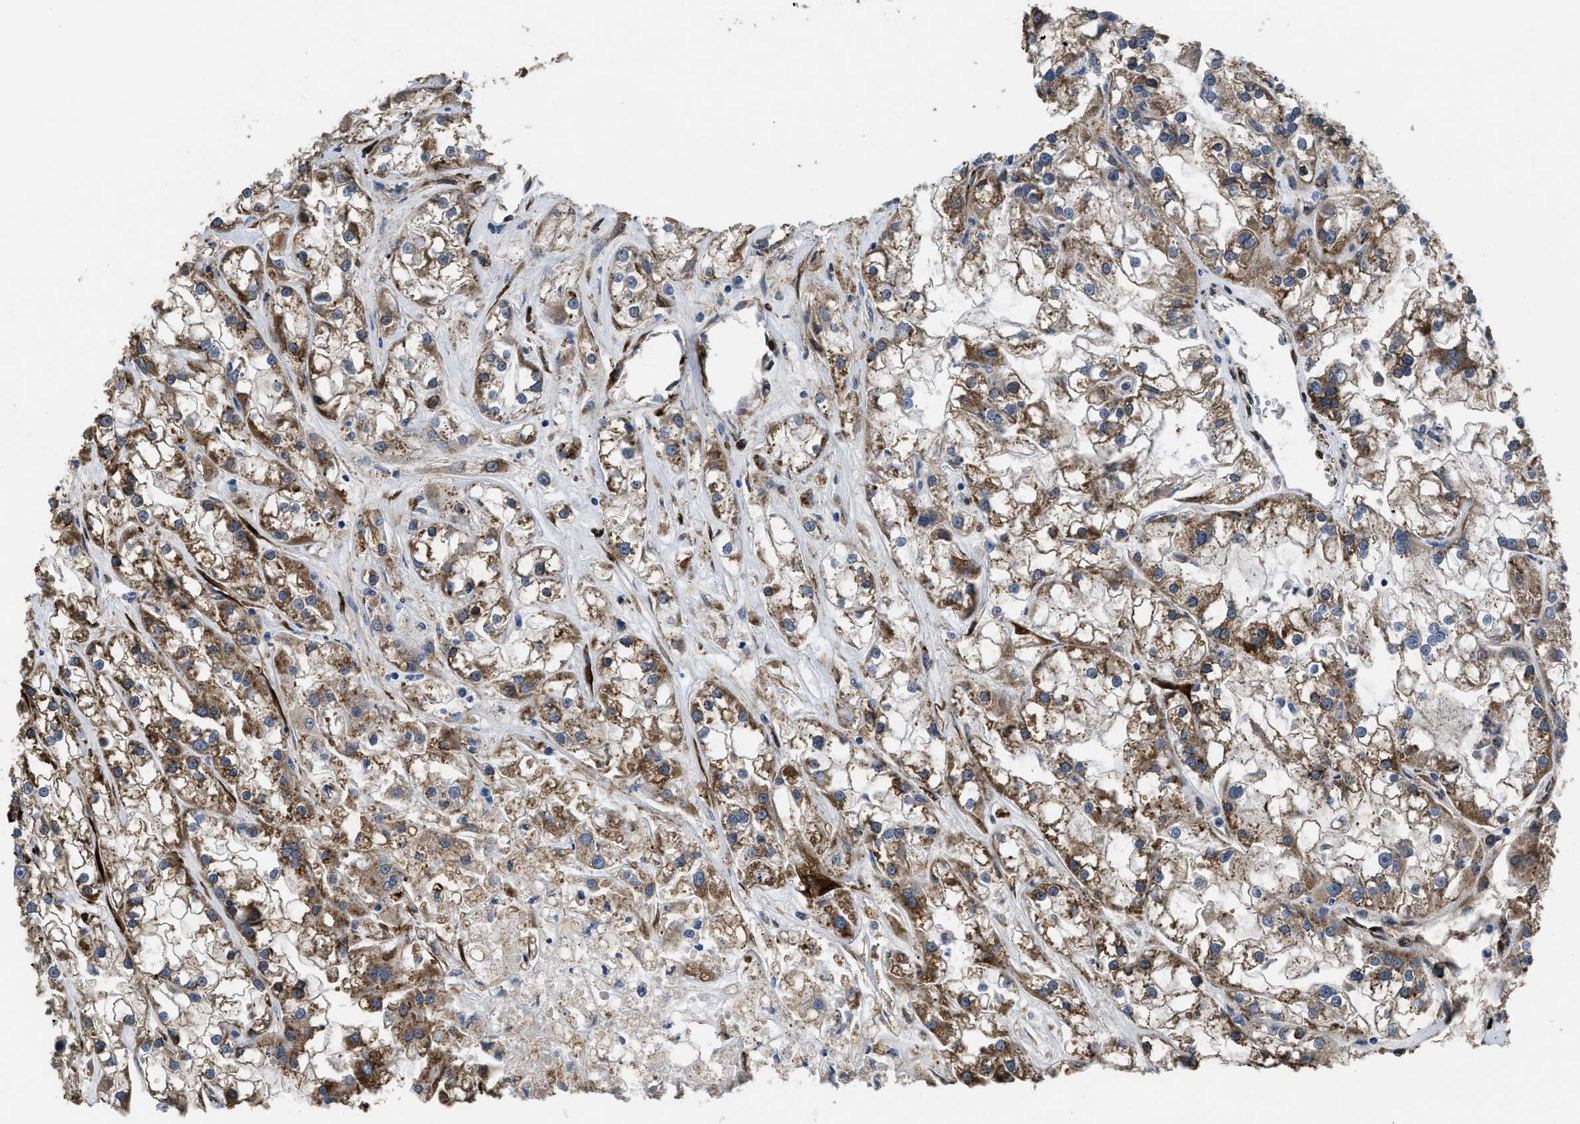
{"staining": {"intensity": "moderate", "quantity": ">75%", "location": "cytoplasmic/membranous"}, "tissue": "renal cancer", "cell_type": "Tumor cells", "image_type": "cancer", "snomed": [{"axis": "morphology", "description": "Adenocarcinoma, NOS"}, {"axis": "topography", "description": "Kidney"}], "caption": "Protein analysis of renal cancer tissue demonstrates moderate cytoplasmic/membranous expression in about >75% of tumor cells.", "gene": "SQLE", "patient": {"sex": "female", "age": 52}}